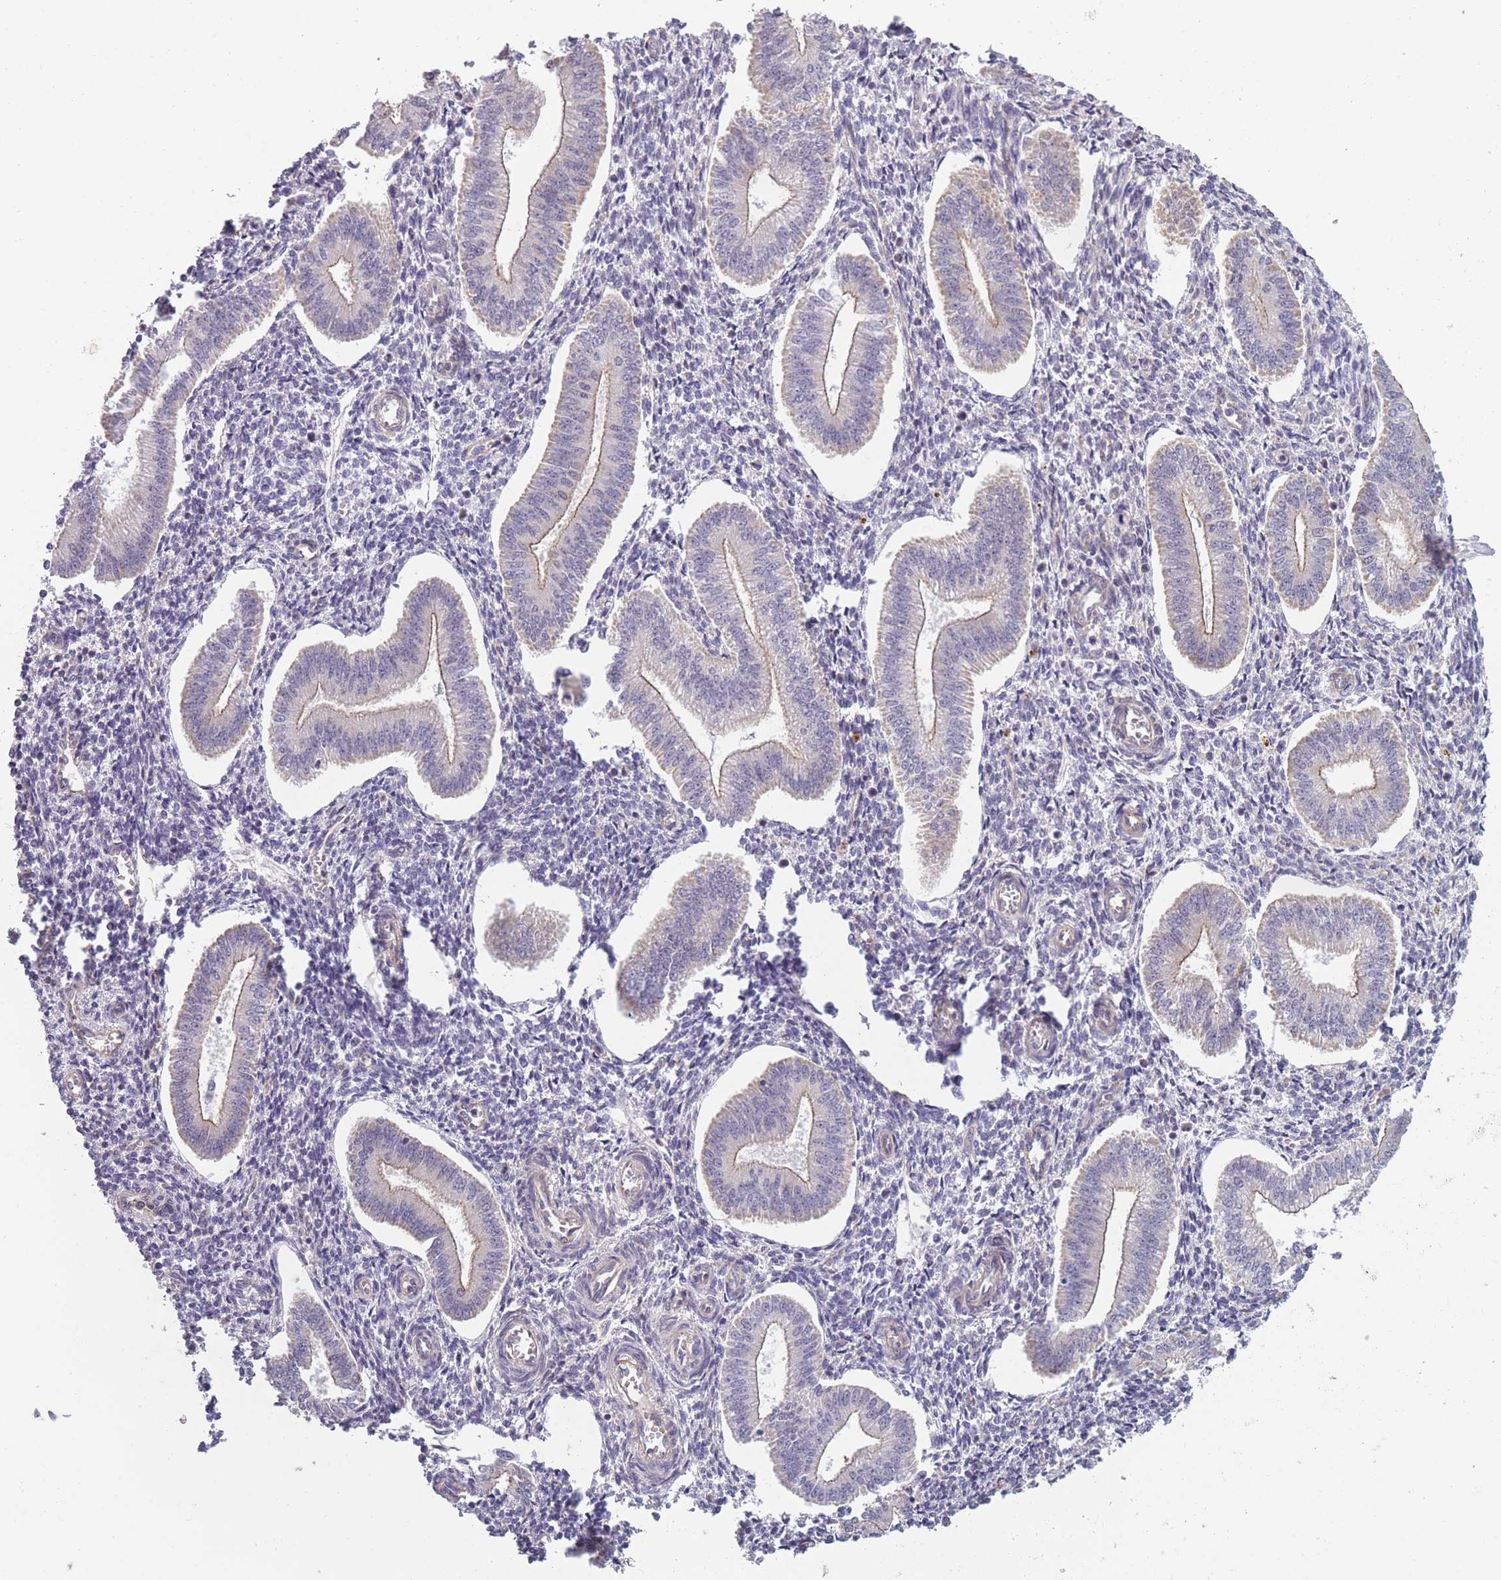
{"staining": {"intensity": "negative", "quantity": "none", "location": "none"}, "tissue": "endometrium", "cell_type": "Cells in endometrial stroma", "image_type": "normal", "snomed": [{"axis": "morphology", "description": "Normal tissue, NOS"}, {"axis": "topography", "description": "Endometrium"}], "caption": "Immunohistochemical staining of normal endometrium reveals no significant expression in cells in endometrial stroma.", "gene": "MRPS18C", "patient": {"sex": "female", "age": 34}}